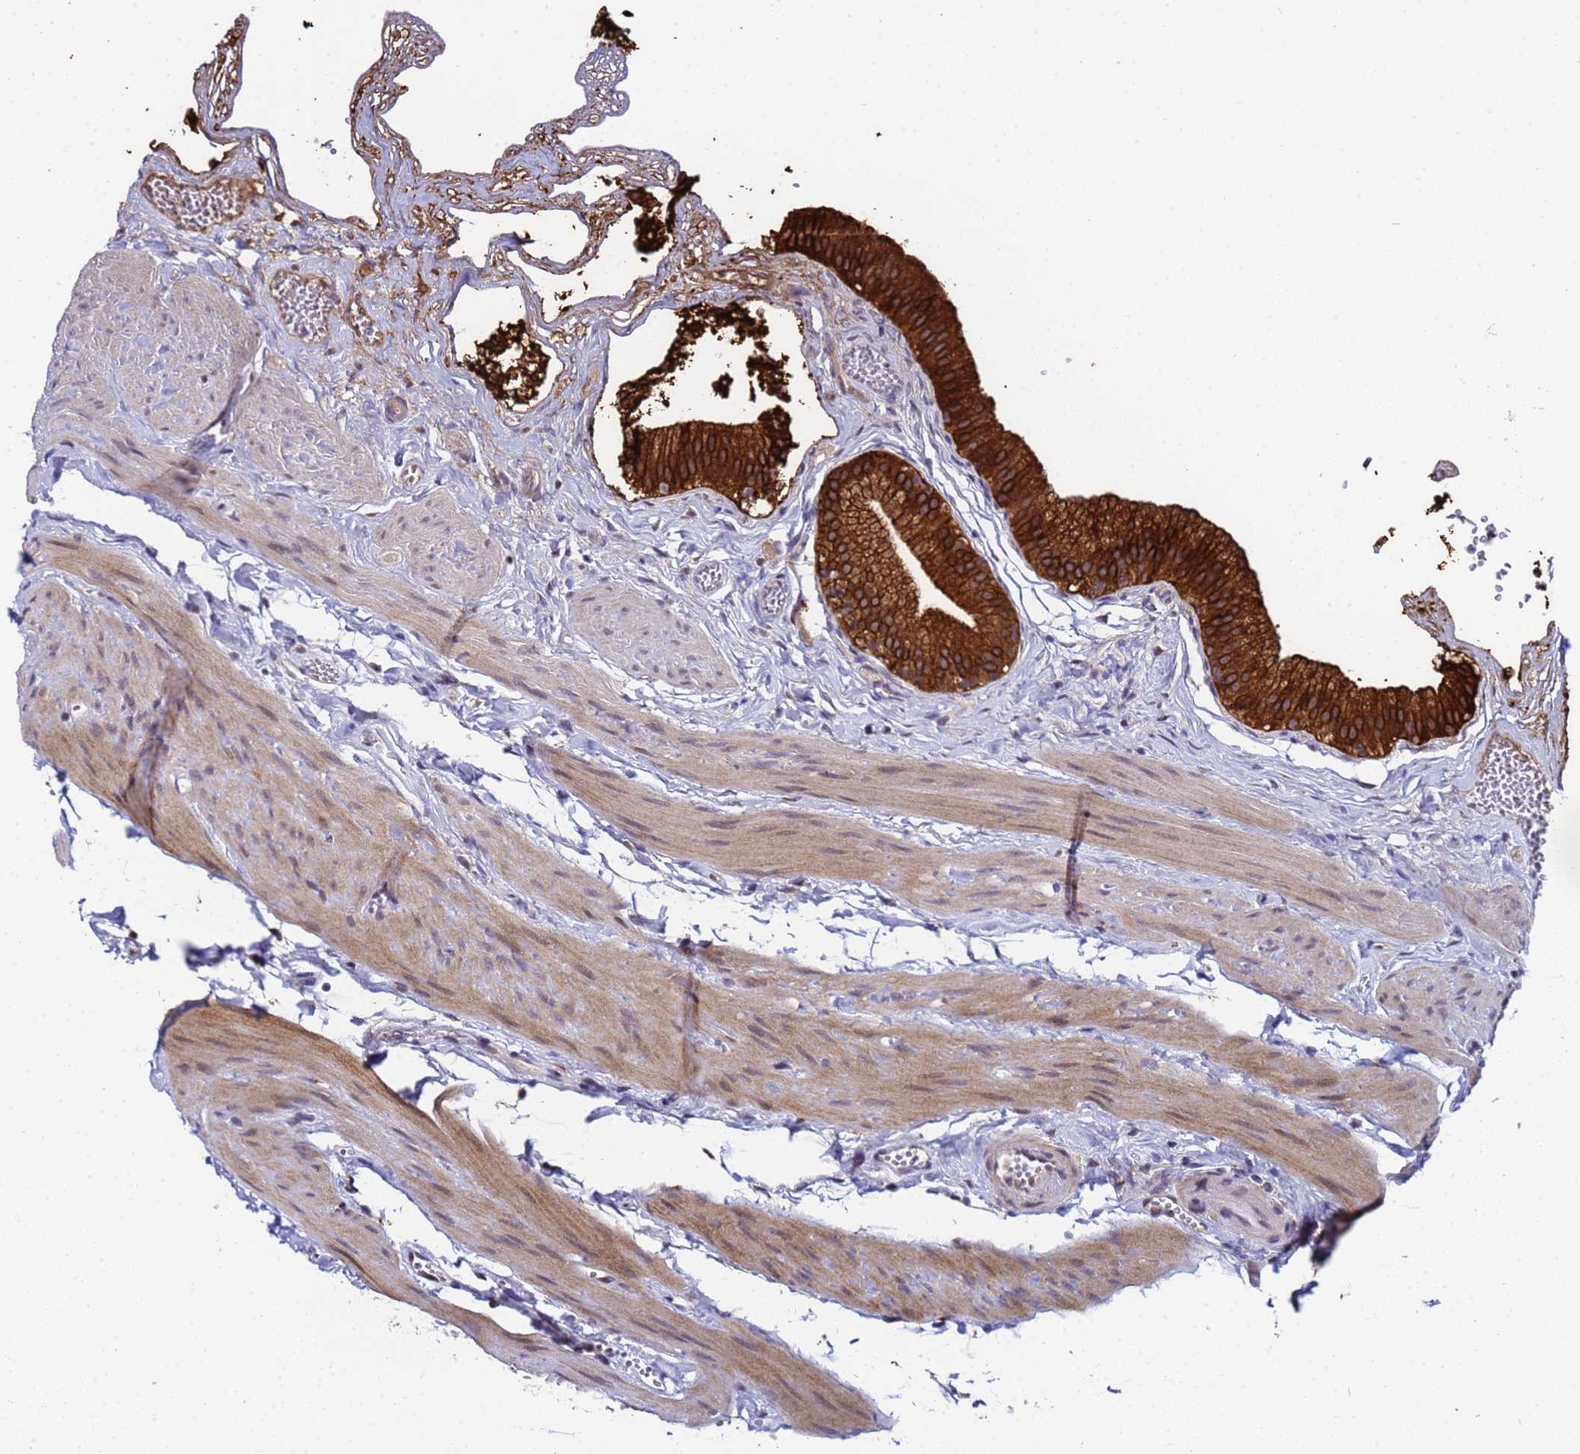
{"staining": {"intensity": "strong", "quantity": ">75%", "location": "cytoplasmic/membranous"}, "tissue": "gallbladder", "cell_type": "Glandular cells", "image_type": "normal", "snomed": [{"axis": "morphology", "description": "Normal tissue, NOS"}, {"axis": "topography", "description": "Gallbladder"}], "caption": "Gallbladder stained for a protein (brown) displays strong cytoplasmic/membranous positive positivity in about >75% of glandular cells.", "gene": "ANAPC13", "patient": {"sex": "female", "age": 54}}